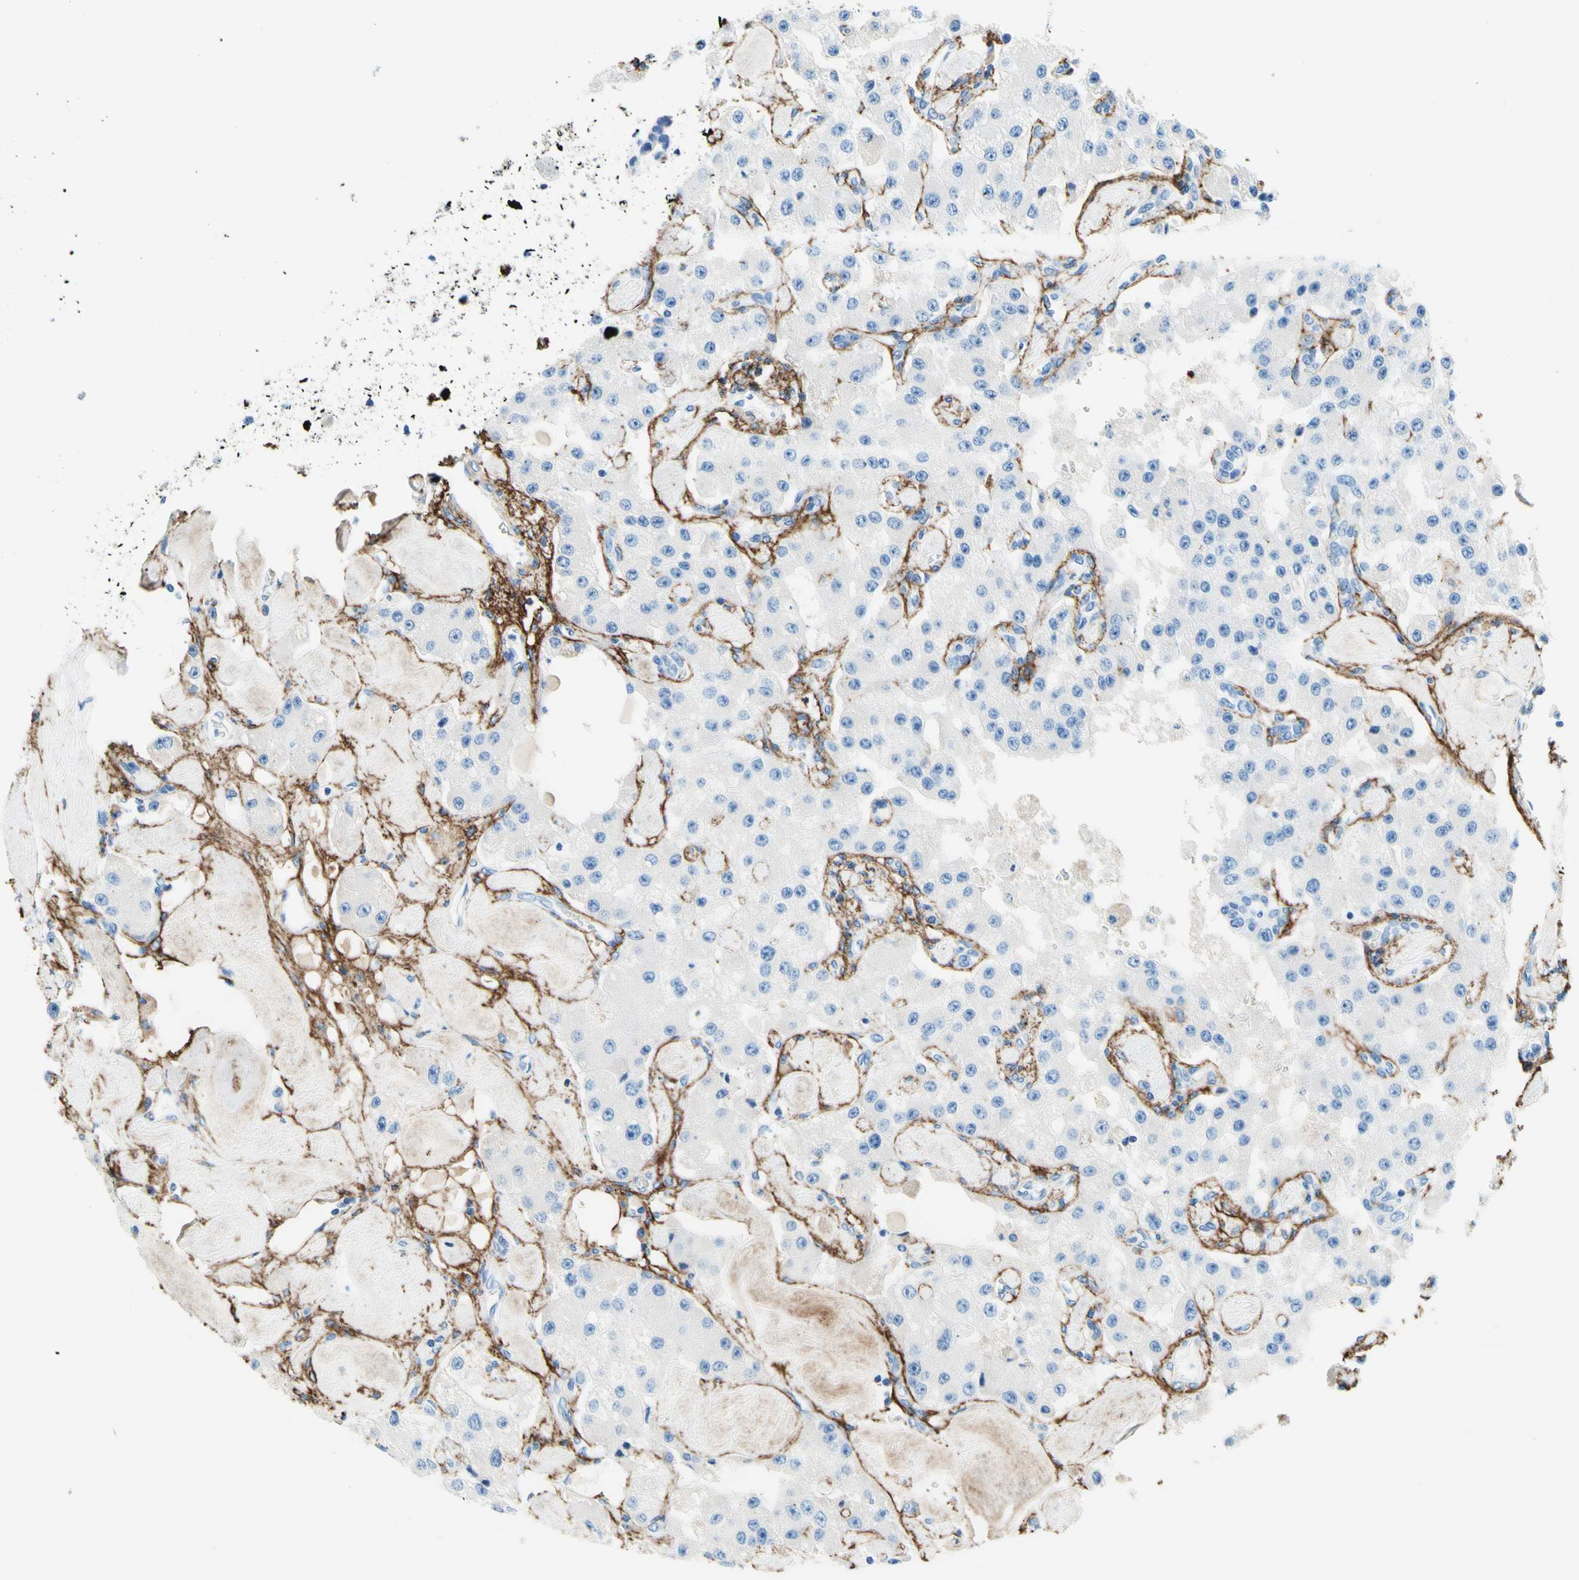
{"staining": {"intensity": "negative", "quantity": "none", "location": "none"}, "tissue": "carcinoid", "cell_type": "Tumor cells", "image_type": "cancer", "snomed": [{"axis": "morphology", "description": "Carcinoid, malignant, NOS"}, {"axis": "topography", "description": "Pancreas"}], "caption": "Immunohistochemical staining of human carcinoid (malignant) reveals no significant expression in tumor cells. (DAB IHC visualized using brightfield microscopy, high magnification).", "gene": "MFAP5", "patient": {"sex": "male", "age": 41}}